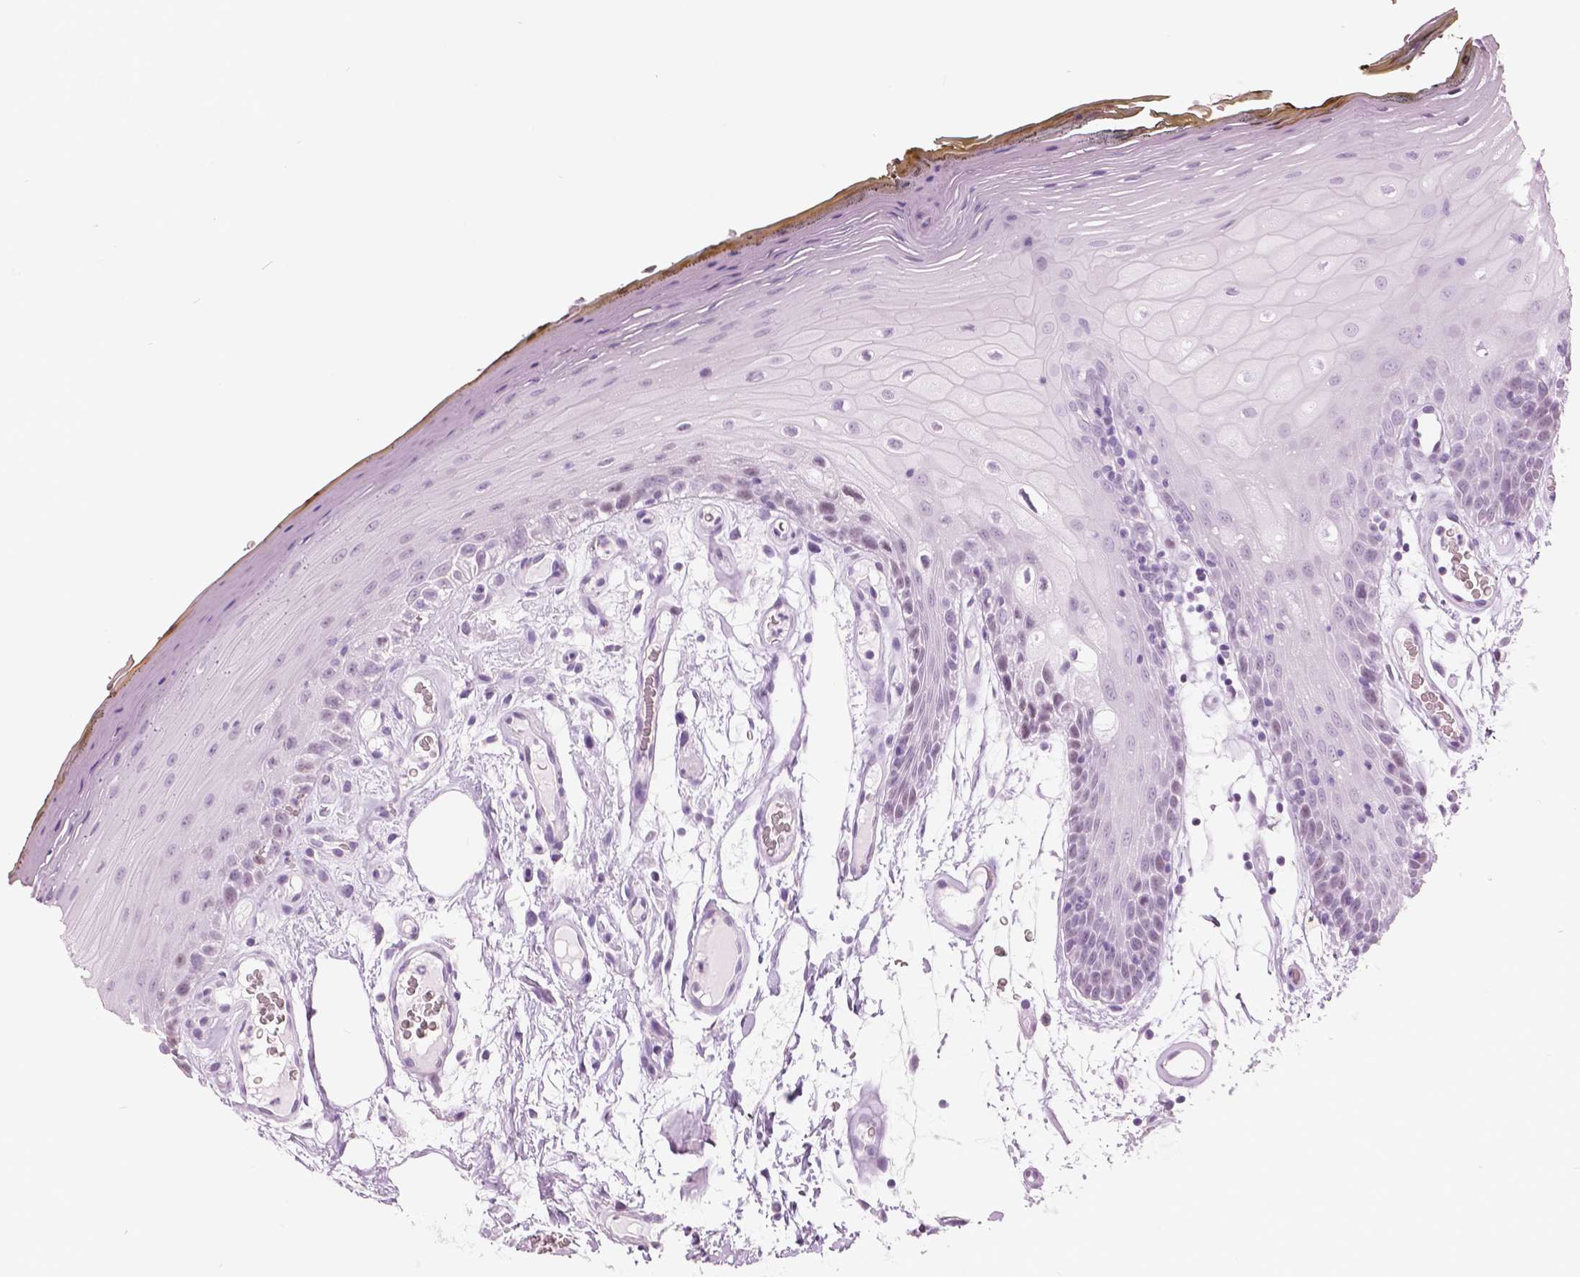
{"staining": {"intensity": "negative", "quantity": "none", "location": "none"}, "tissue": "oral mucosa", "cell_type": "Squamous epithelial cells", "image_type": "normal", "snomed": [{"axis": "morphology", "description": "Normal tissue, NOS"}, {"axis": "morphology", "description": "Squamous cell carcinoma, NOS"}, {"axis": "topography", "description": "Oral tissue"}, {"axis": "topography", "description": "Head-Neck"}], "caption": "This is an immunohistochemistry (IHC) histopathology image of unremarkable oral mucosa. There is no staining in squamous epithelial cells.", "gene": "SFTPD", "patient": {"sex": "male", "age": 52}}